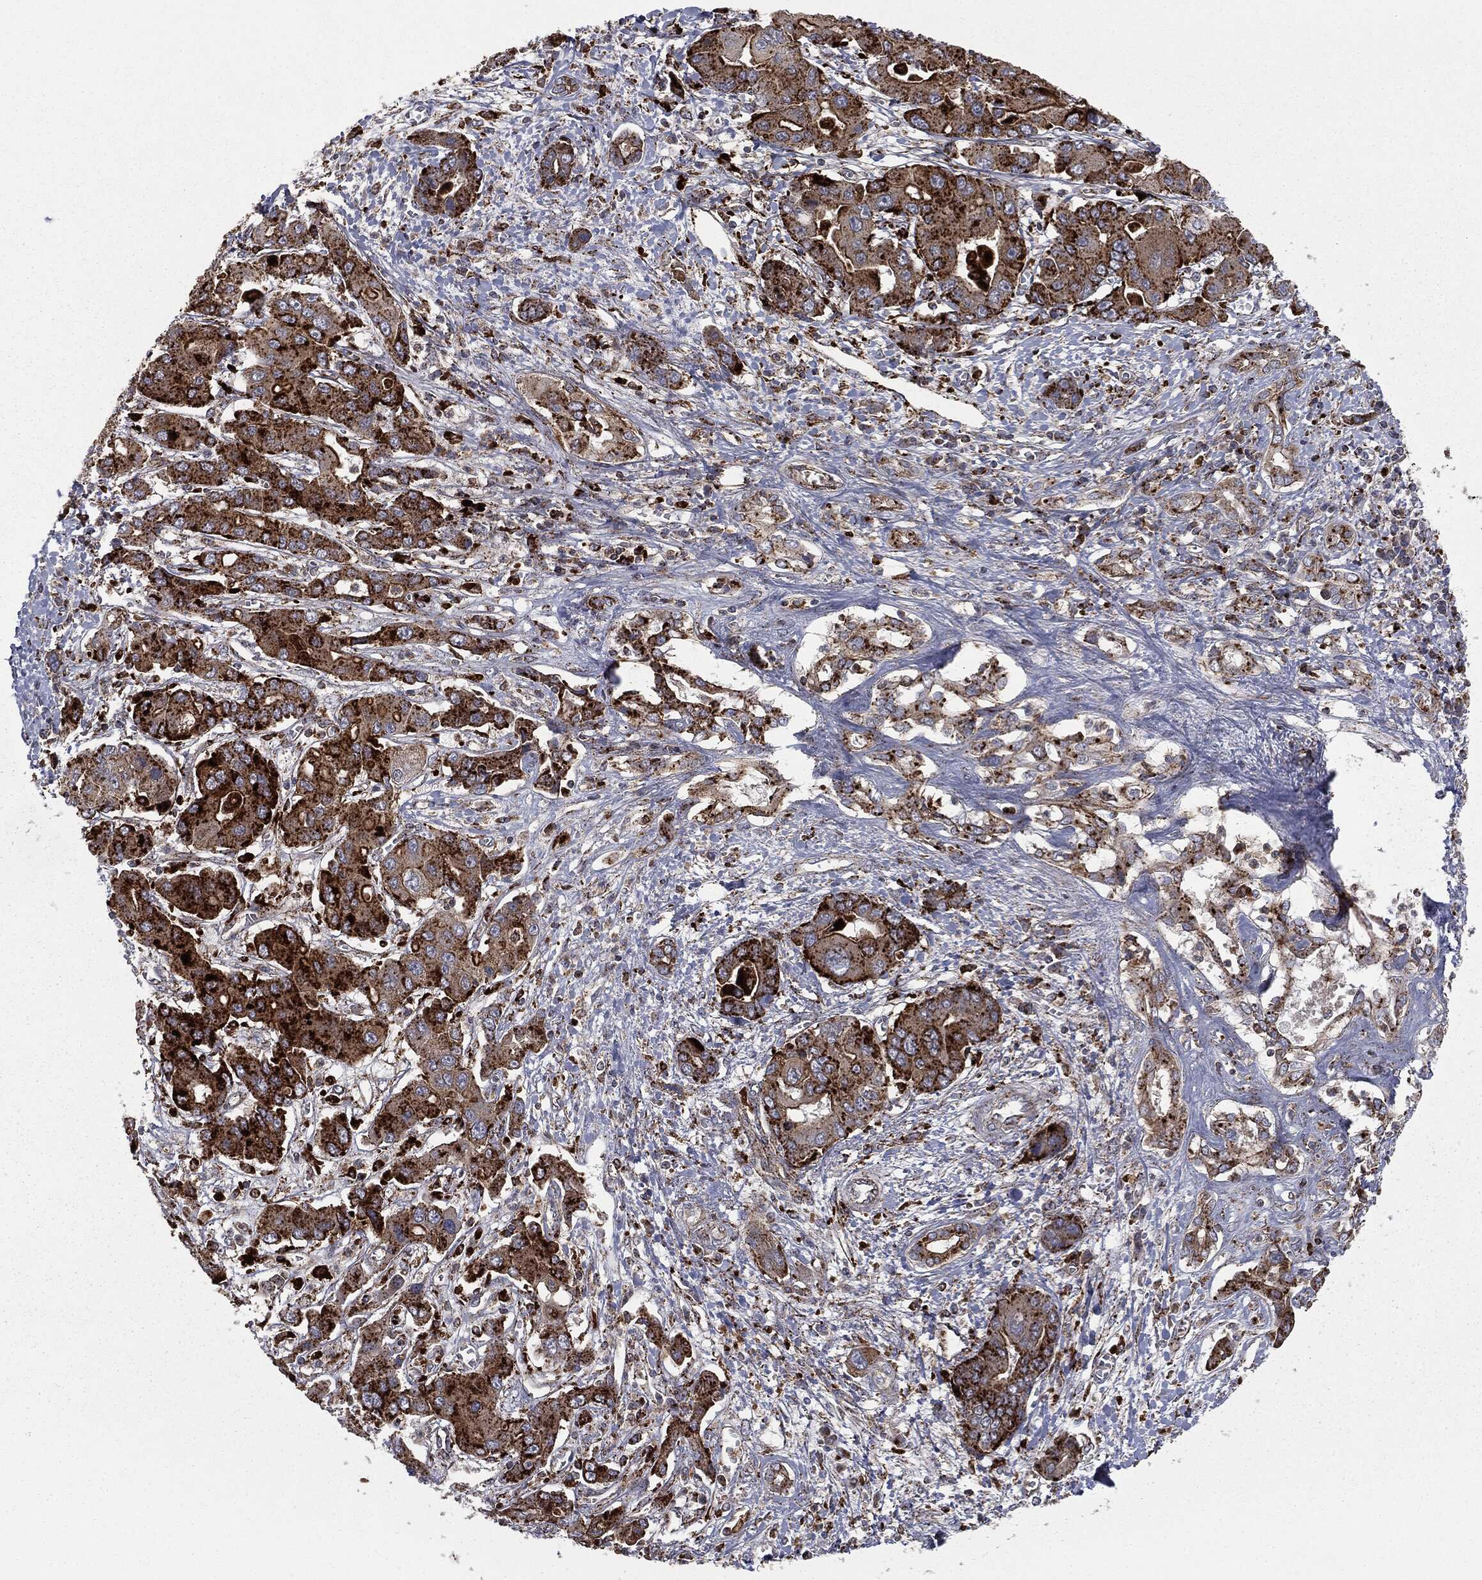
{"staining": {"intensity": "strong", "quantity": ">75%", "location": "cytoplasmic/membranous"}, "tissue": "liver cancer", "cell_type": "Tumor cells", "image_type": "cancer", "snomed": [{"axis": "morphology", "description": "Cholangiocarcinoma"}, {"axis": "topography", "description": "Liver"}], "caption": "Strong cytoplasmic/membranous positivity for a protein is identified in about >75% of tumor cells of liver cancer using immunohistochemistry (IHC).", "gene": "CTSA", "patient": {"sex": "male", "age": 67}}